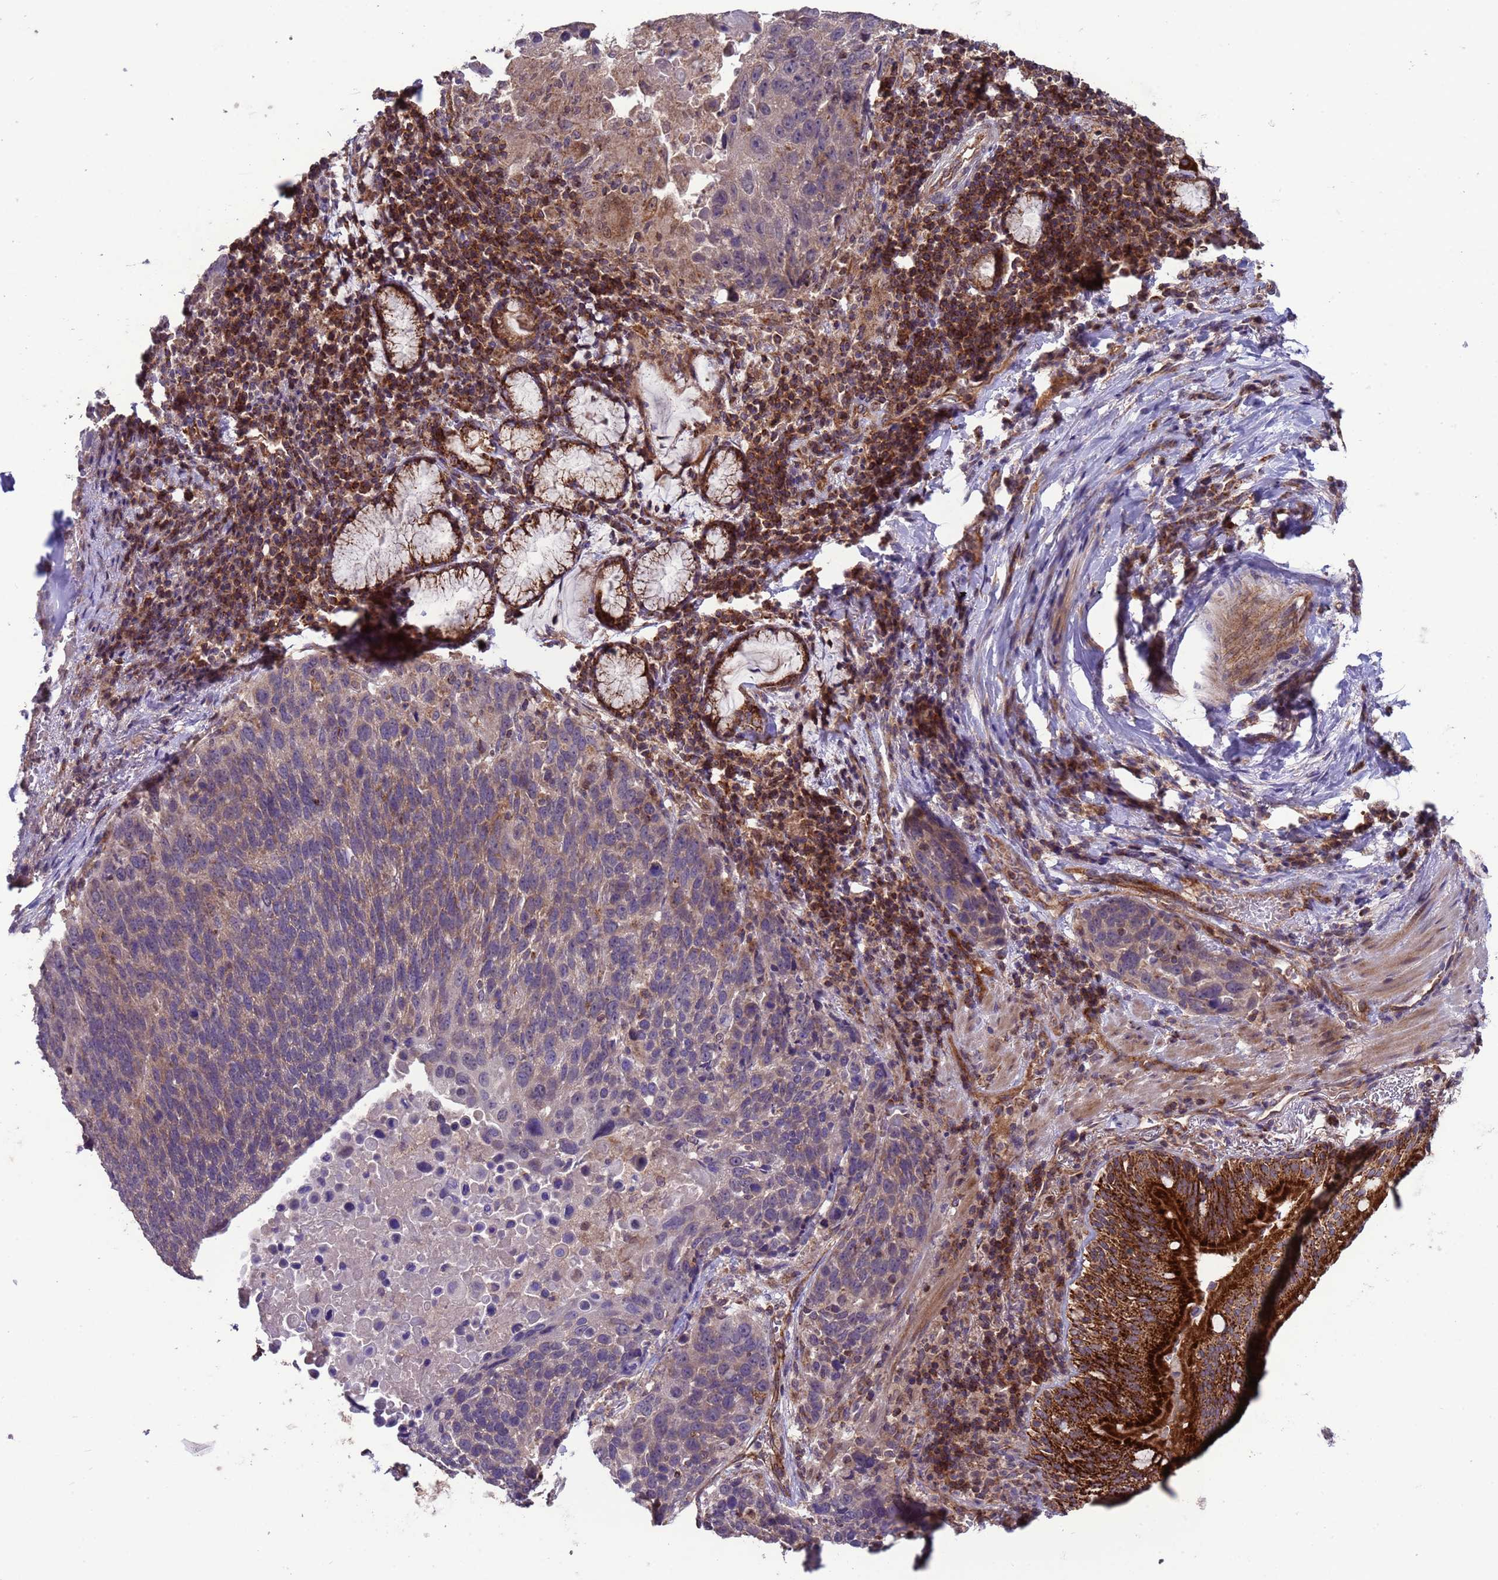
{"staining": {"intensity": "weak", "quantity": "25%-75%", "location": "cytoplasmic/membranous"}, "tissue": "lung cancer", "cell_type": "Tumor cells", "image_type": "cancer", "snomed": [{"axis": "morphology", "description": "Squamous cell carcinoma, NOS"}, {"axis": "topography", "description": "Lung"}], "caption": "Immunohistochemistry of squamous cell carcinoma (lung) reveals low levels of weak cytoplasmic/membranous staining in approximately 25%-75% of tumor cells.", "gene": "ACAD8", "patient": {"sex": "male", "age": 66}}